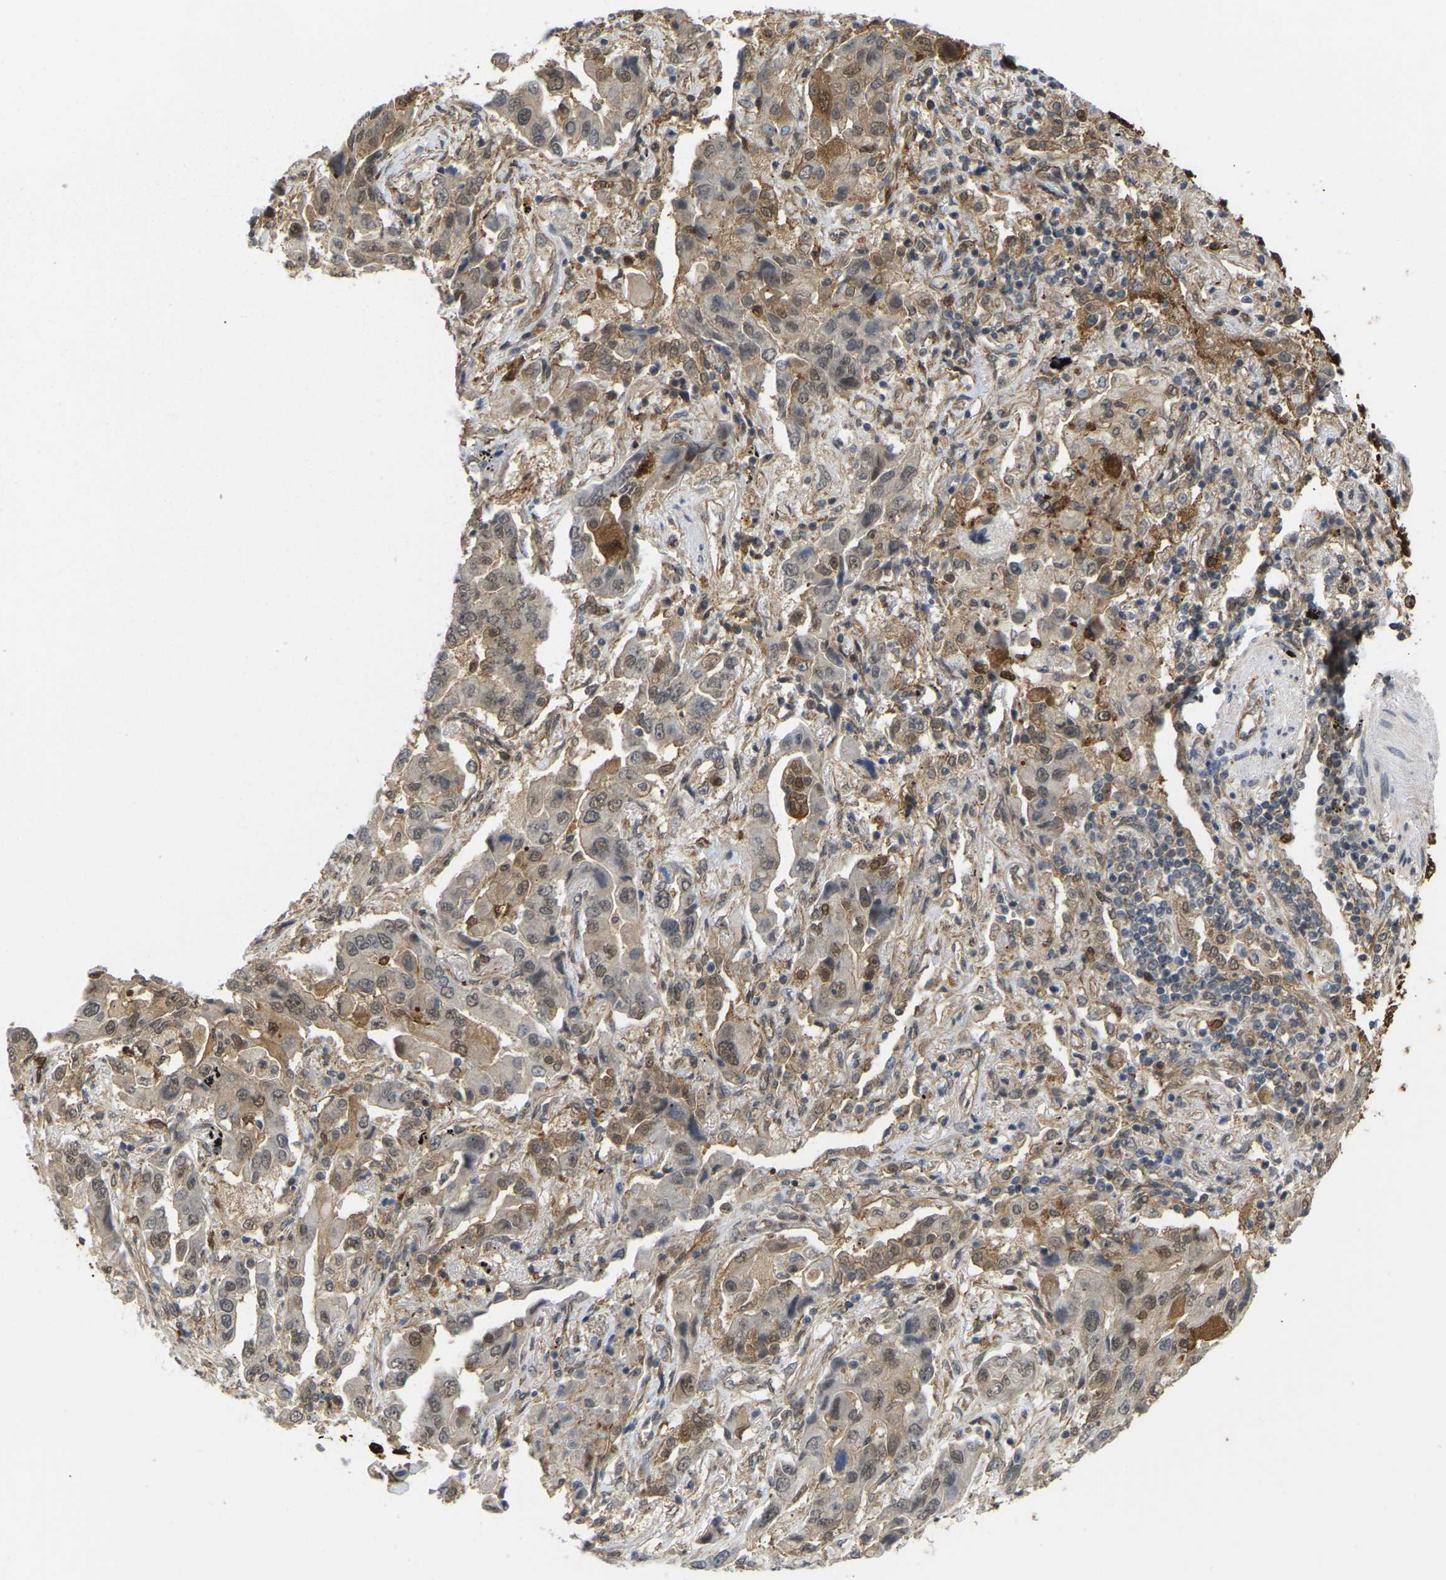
{"staining": {"intensity": "moderate", "quantity": "25%-75%", "location": "cytoplasmic/membranous,nuclear"}, "tissue": "lung cancer", "cell_type": "Tumor cells", "image_type": "cancer", "snomed": [{"axis": "morphology", "description": "Adenocarcinoma, NOS"}, {"axis": "topography", "description": "Lung"}], "caption": "A micrograph of lung cancer stained for a protein exhibits moderate cytoplasmic/membranous and nuclear brown staining in tumor cells. (DAB IHC, brown staining for protein, blue staining for nuclei).", "gene": "SERPINB5", "patient": {"sex": "female", "age": 65}}